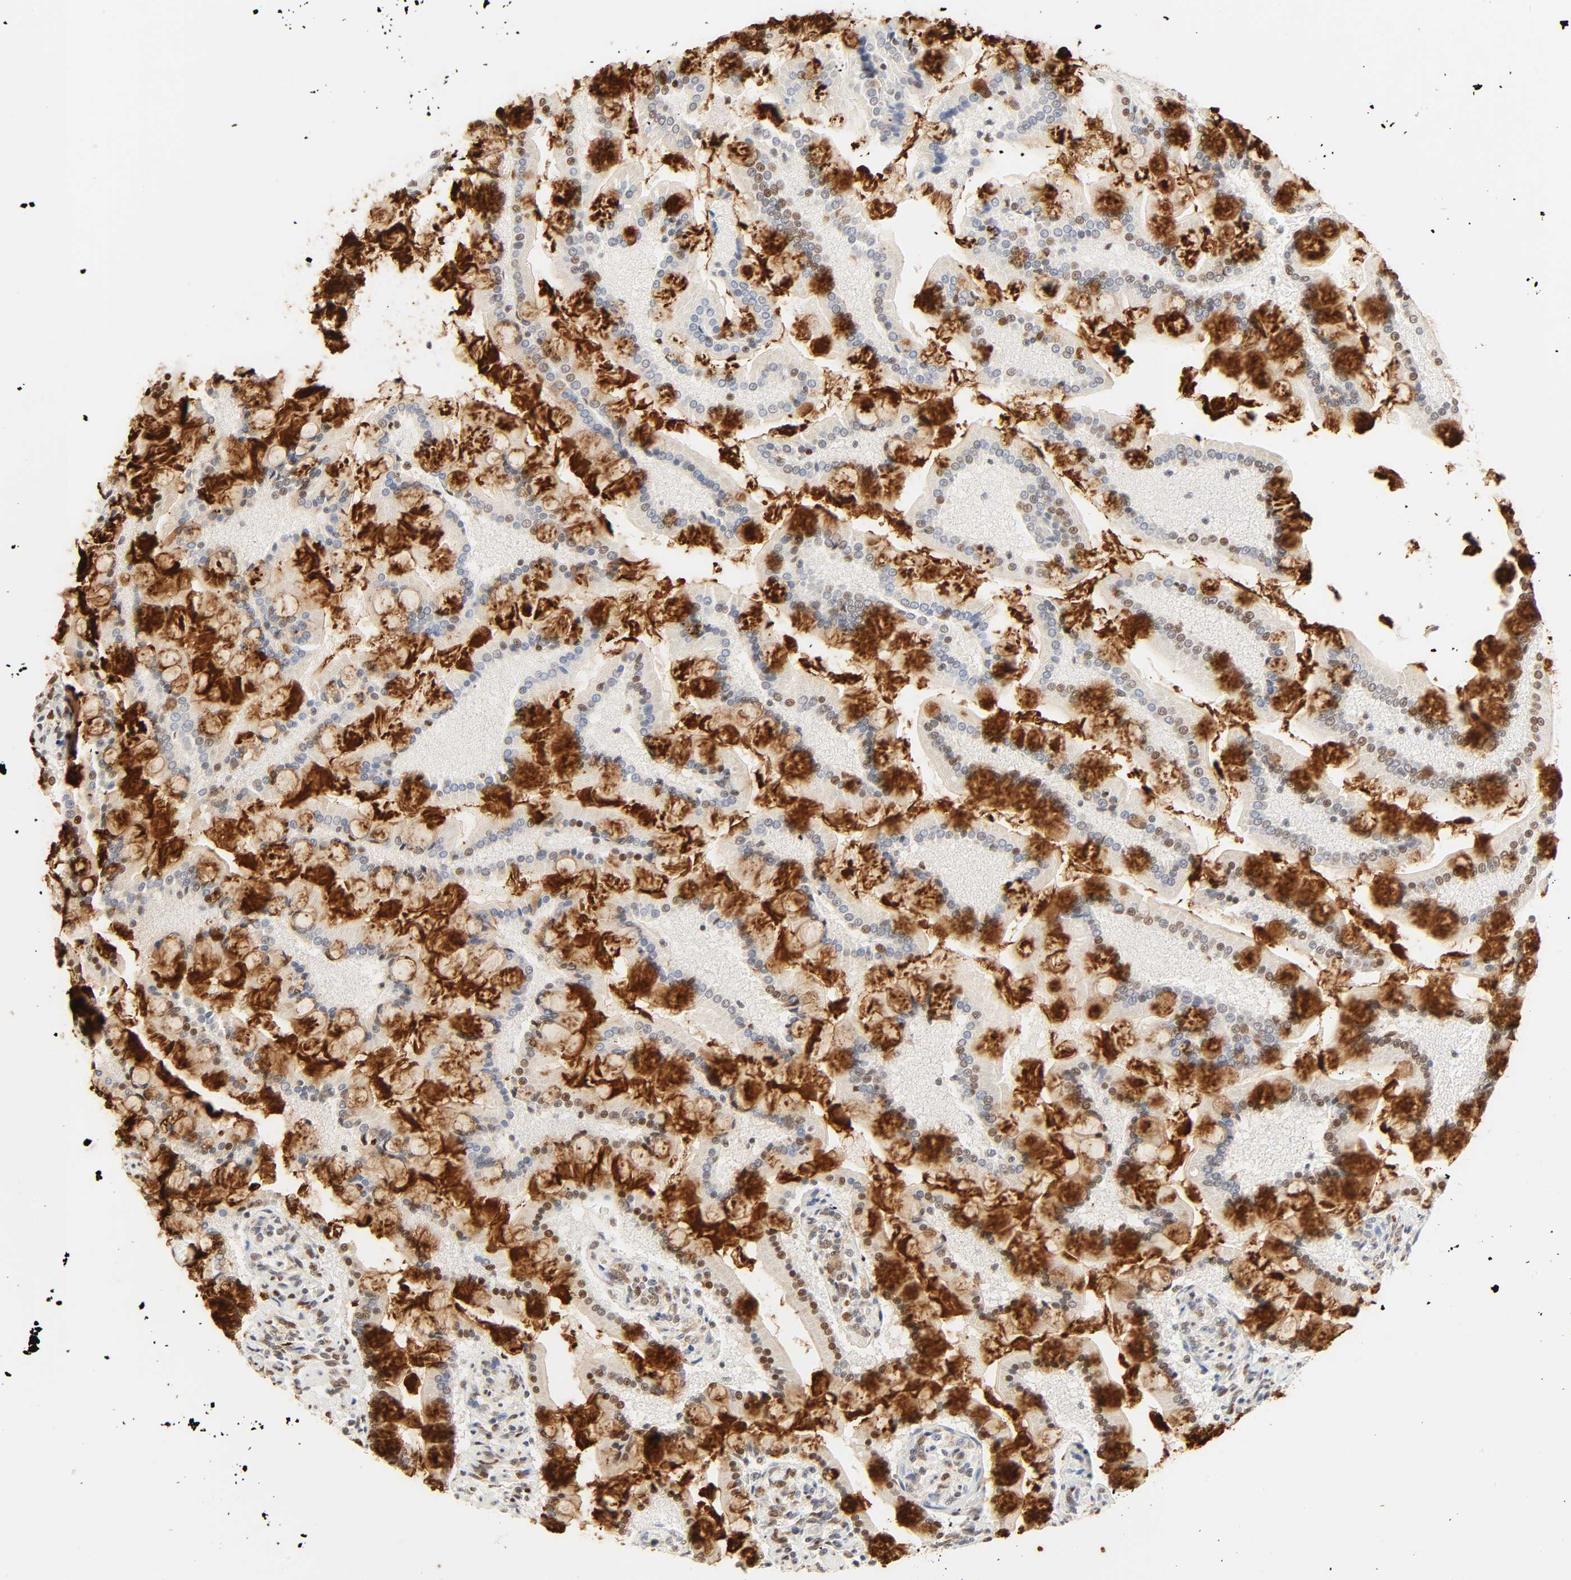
{"staining": {"intensity": "moderate", "quantity": ">75%", "location": "nuclear"}, "tissue": "small intestine", "cell_type": "Glandular cells", "image_type": "normal", "snomed": [{"axis": "morphology", "description": "Normal tissue, NOS"}, {"axis": "topography", "description": "Small intestine"}], "caption": "Moderate nuclear protein positivity is appreciated in approximately >75% of glandular cells in small intestine. The protein of interest is shown in brown color, while the nuclei are stained blue.", "gene": "DAZAP1", "patient": {"sex": "male", "age": 41}}